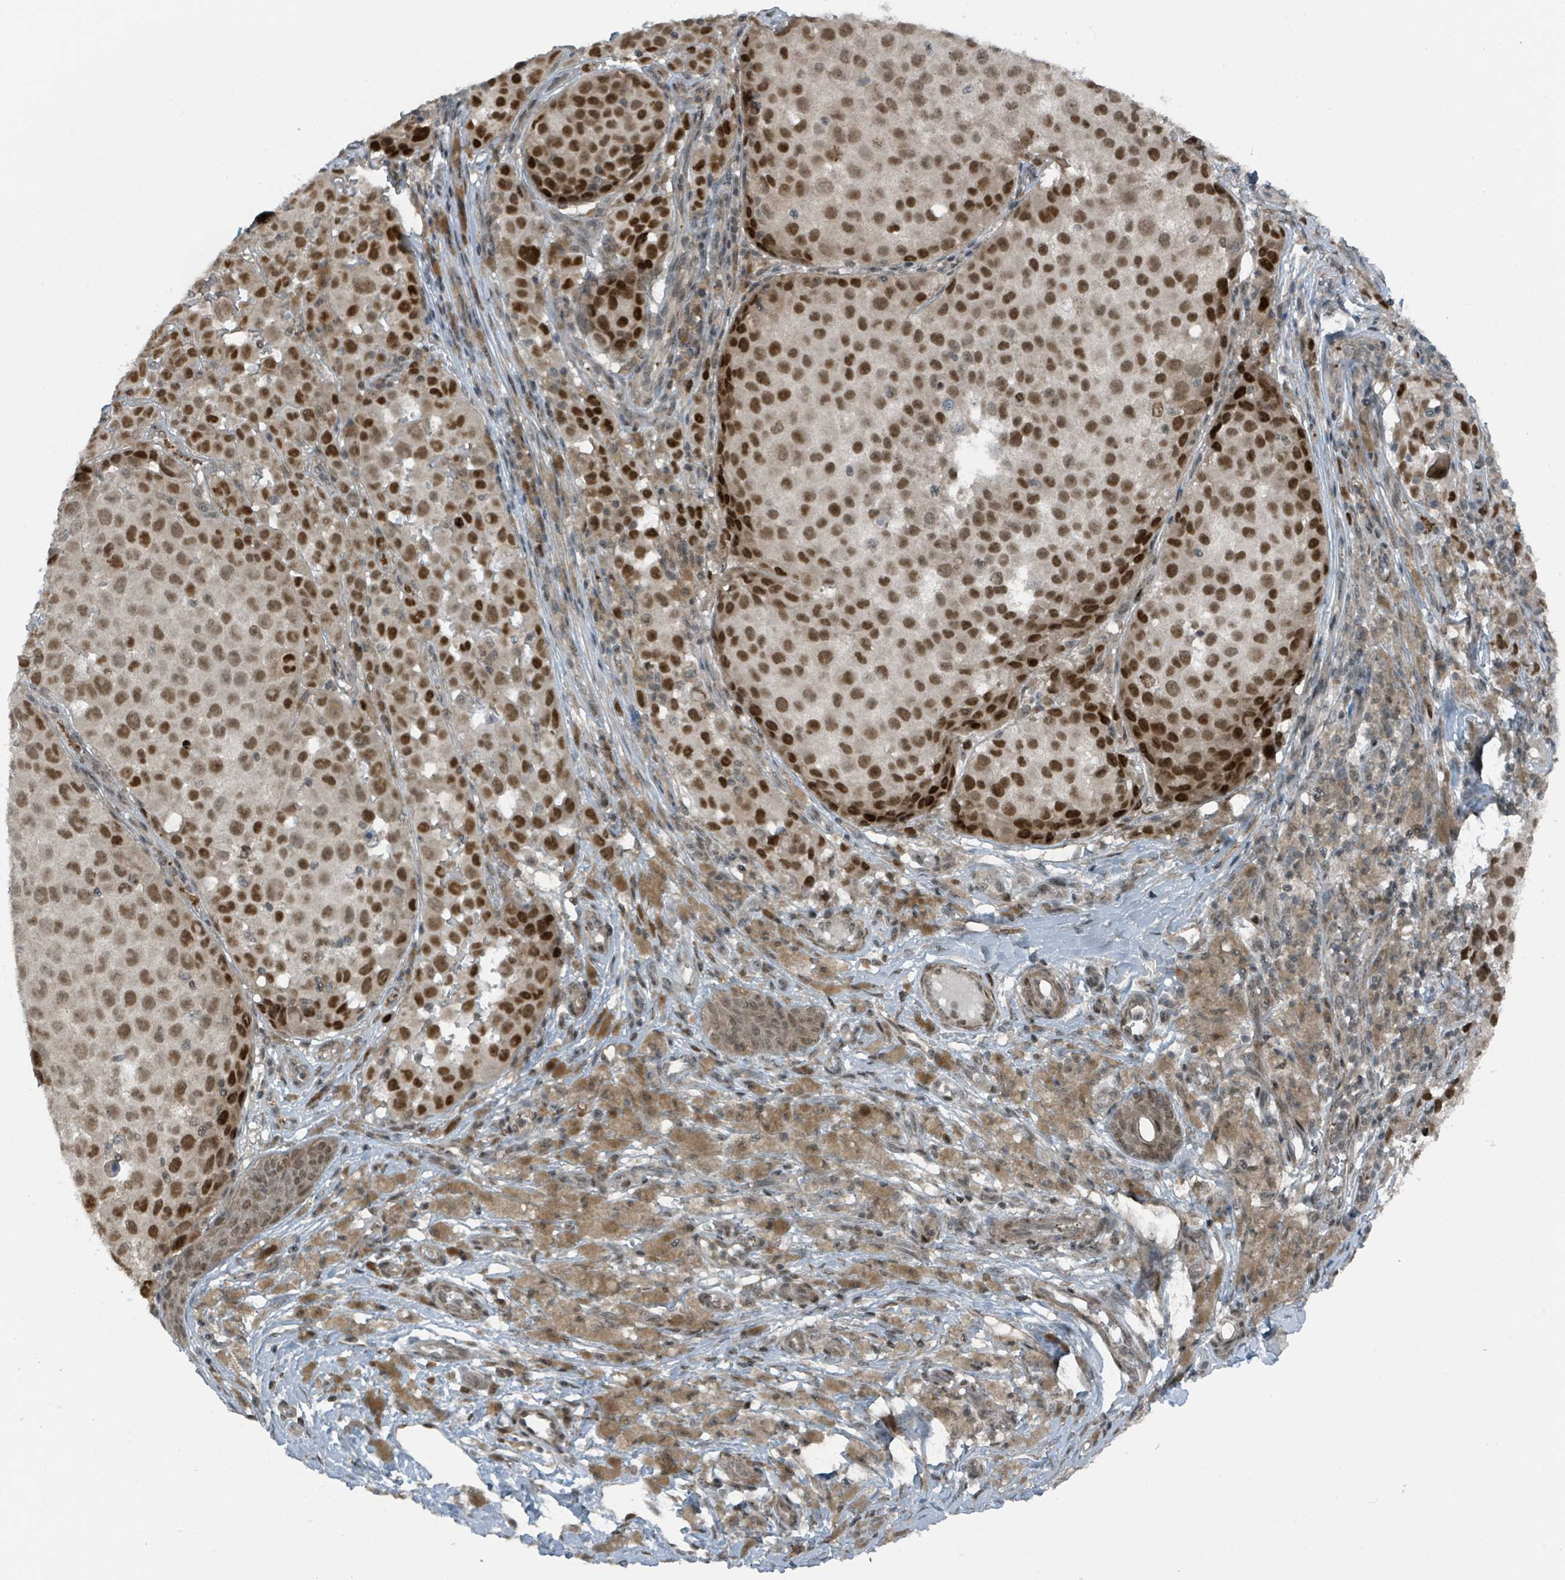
{"staining": {"intensity": "strong", "quantity": ">75%", "location": "nuclear"}, "tissue": "melanoma", "cell_type": "Tumor cells", "image_type": "cancer", "snomed": [{"axis": "morphology", "description": "Malignant melanoma, NOS"}, {"axis": "topography", "description": "Skin"}], "caption": "DAB (3,3'-diaminobenzidine) immunohistochemical staining of human melanoma displays strong nuclear protein staining in approximately >75% of tumor cells. (DAB (3,3'-diaminobenzidine) IHC, brown staining for protein, blue staining for nuclei).", "gene": "PHIP", "patient": {"sex": "male", "age": 64}}